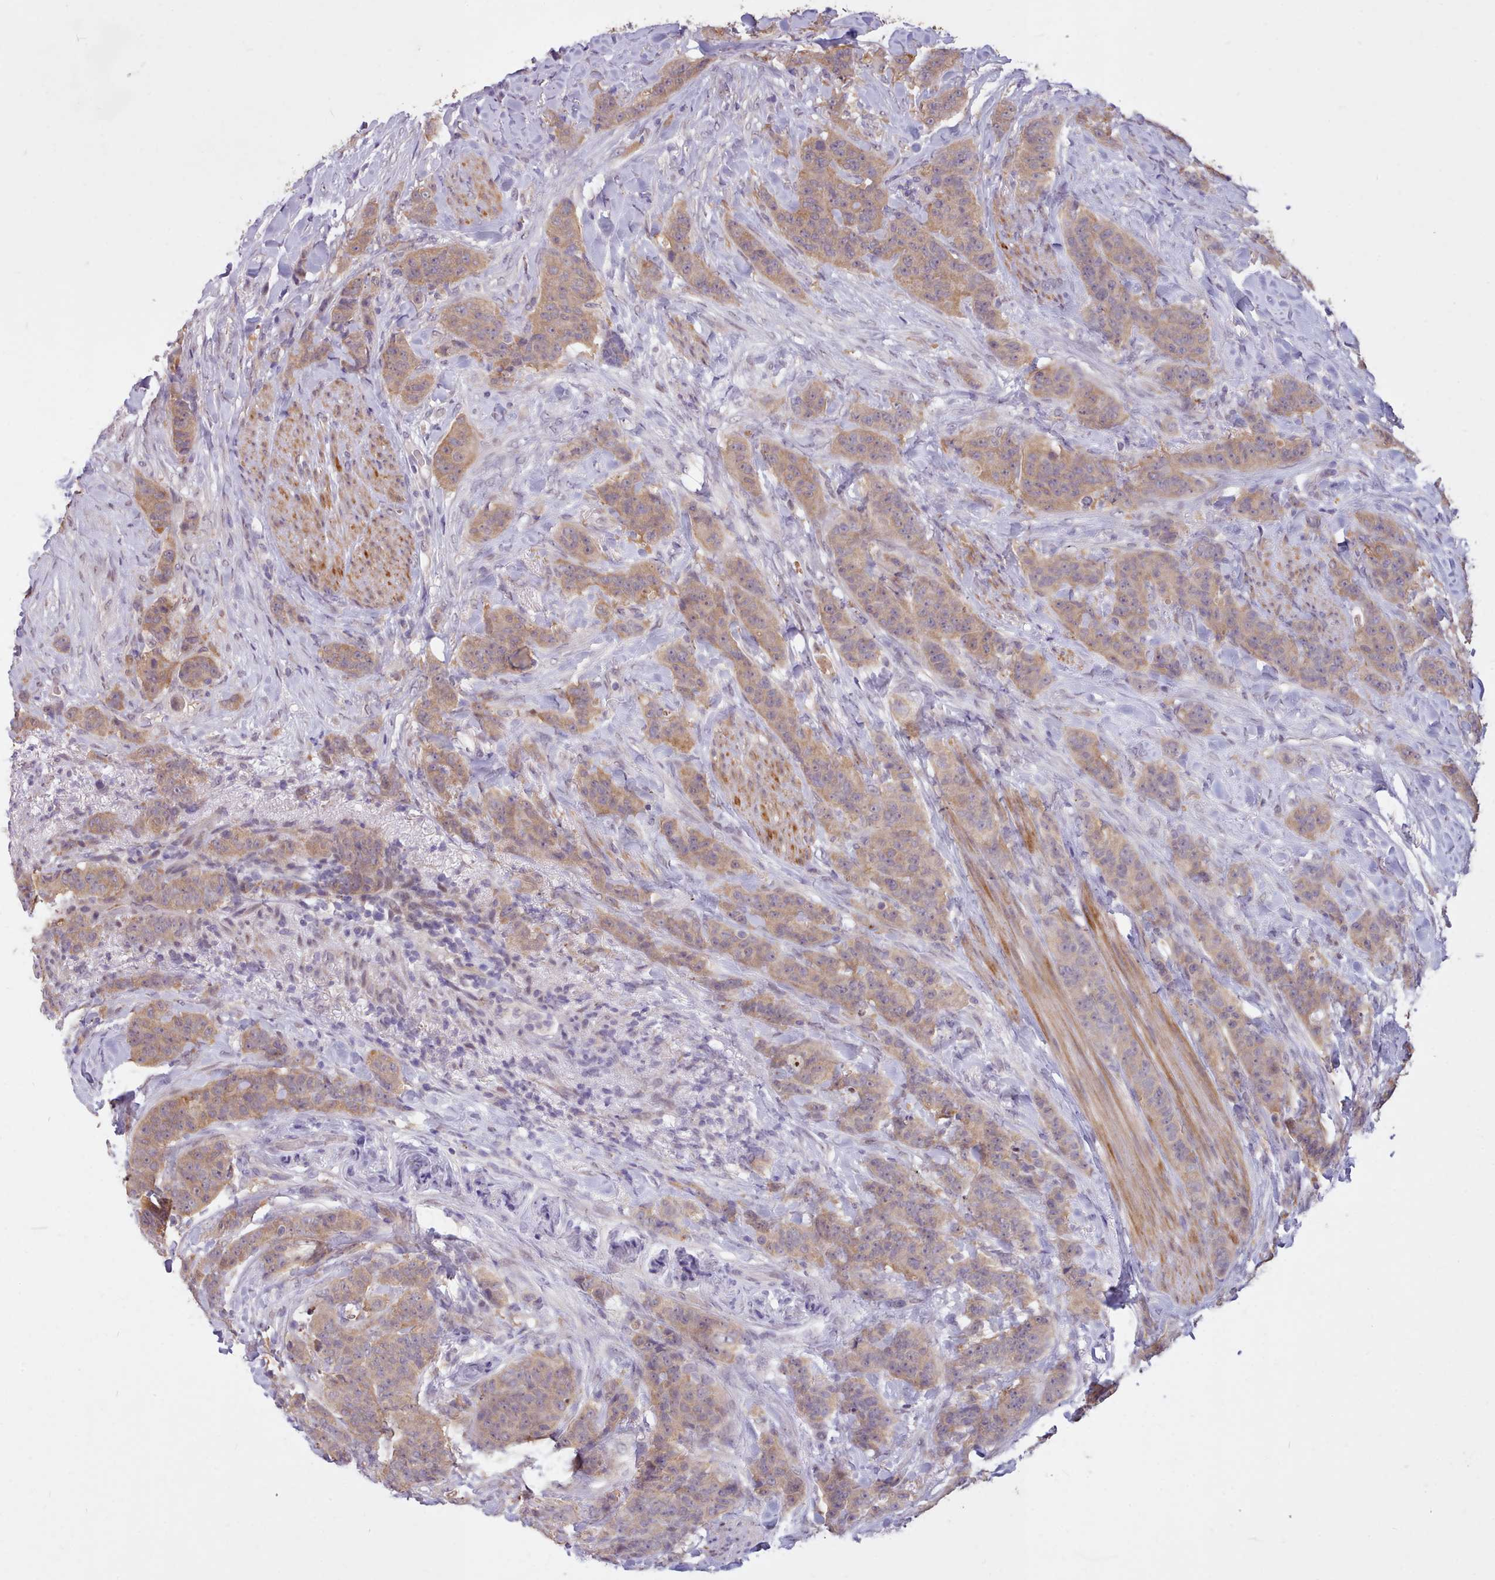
{"staining": {"intensity": "moderate", "quantity": ">75%", "location": "cytoplasmic/membranous"}, "tissue": "breast cancer", "cell_type": "Tumor cells", "image_type": "cancer", "snomed": [{"axis": "morphology", "description": "Duct carcinoma"}, {"axis": "topography", "description": "Breast"}], "caption": "Protein staining by IHC reveals moderate cytoplasmic/membranous expression in approximately >75% of tumor cells in breast infiltrating ductal carcinoma.", "gene": "ZNF607", "patient": {"sex": "female", "age": 40}}